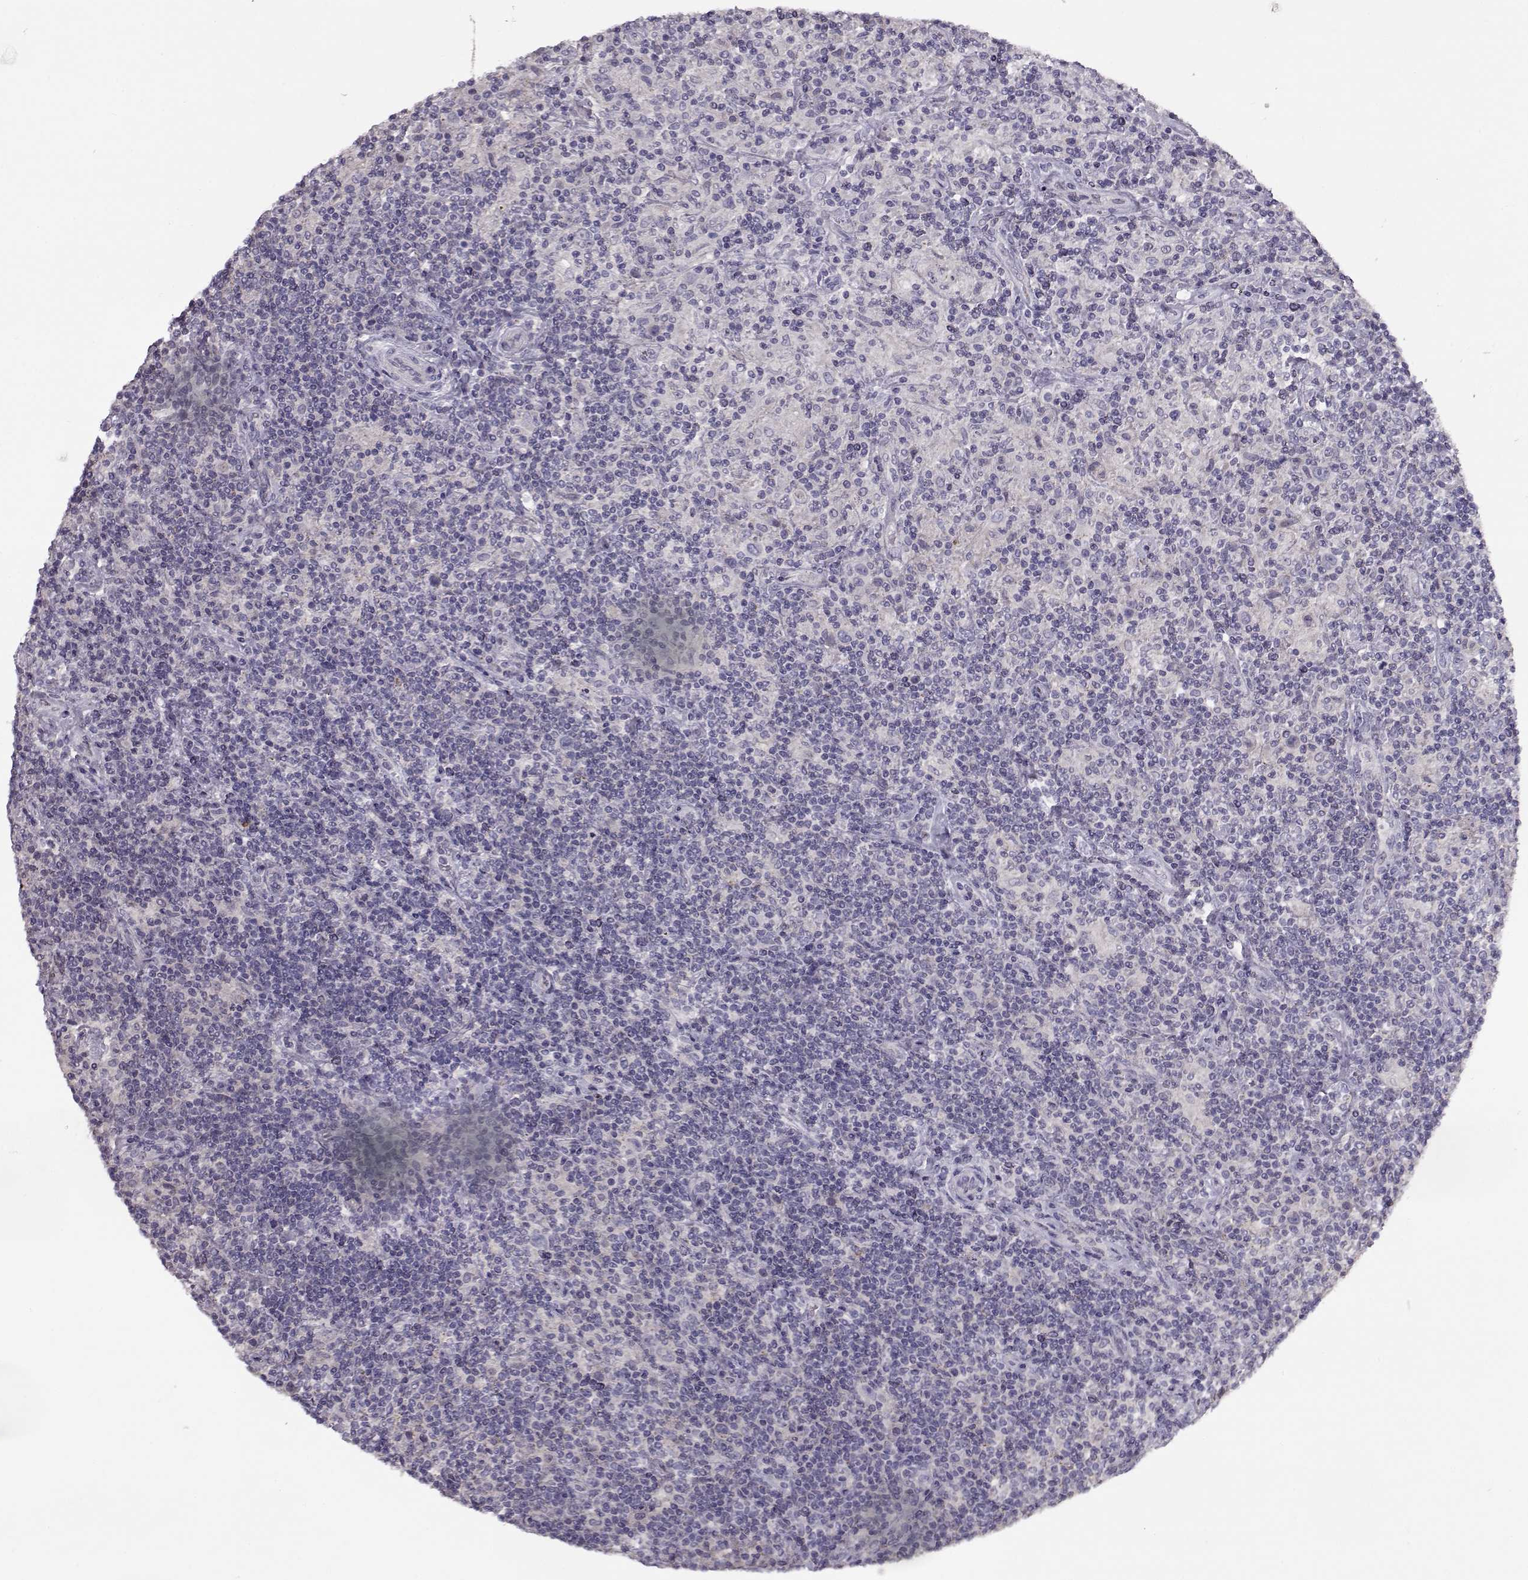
{"staining": {"intensity": "negative", "quantity": "none", "location": "none"}, "tissue": "lymphoma", "cell_type": "Tumor cells", "image_type": "cancer", "snomed": [{"axis": "morphology", "description": "Hodgkin's disease, NOS"}, {"axis": "topography", "description": "Lymph node"}], "caption": "High magnification brightfield microscopy of lymphoma stained with DAB (3,3'-diaminobenzidine) (brown) and counterstained with hematoxylin (blue): tumor cells show no significant staining.", "gene": "GRK1", "patient": {"sex": "male", "age": 70}}